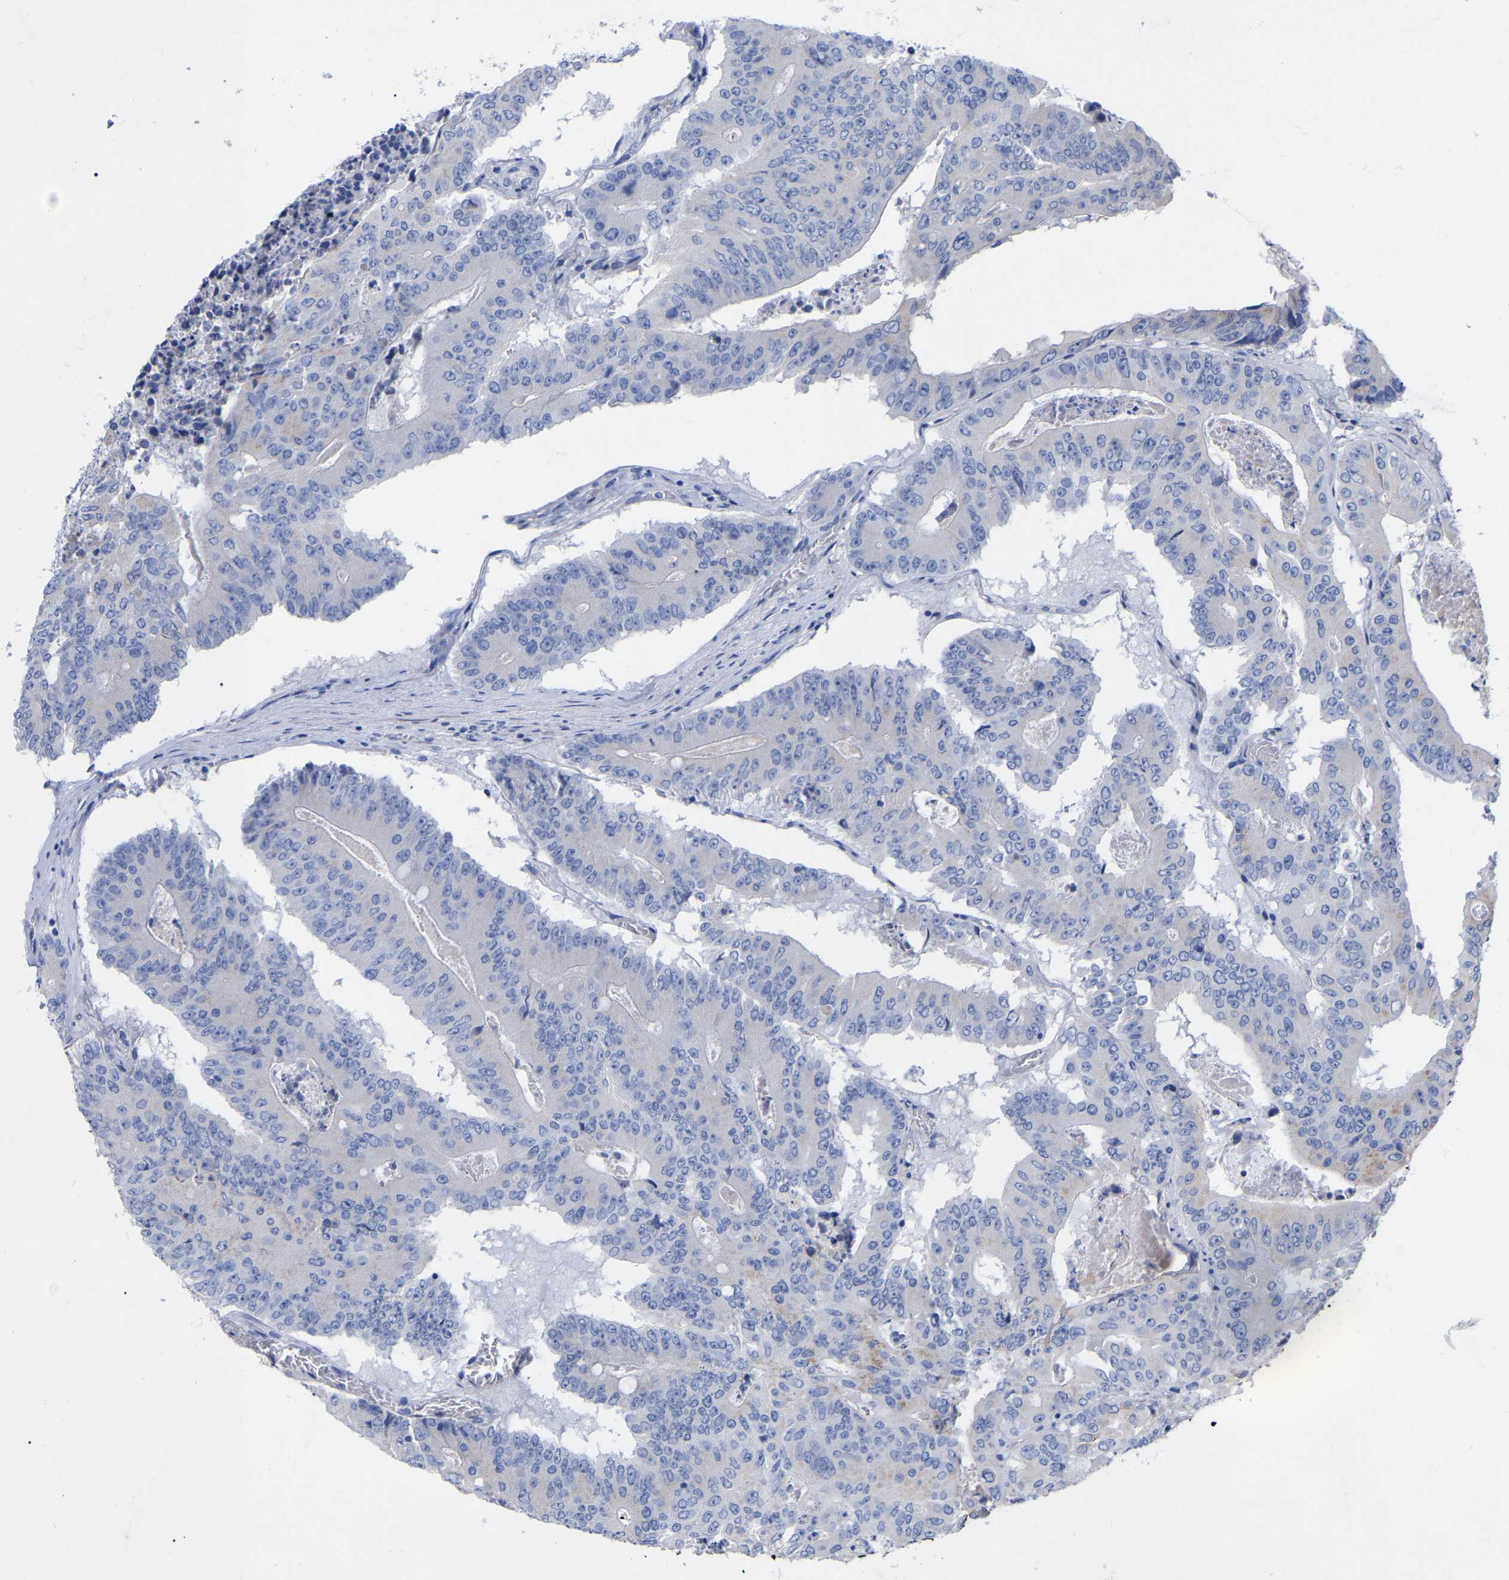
{"staining": {"intensity": "negative", "quantity": "none", "location": "none"}, "tissue": "colorectal cancer", "cell_type": "Tumor cells", "image_type": "cancer", "snomed": [{"axis": "morphology", "description": "Adenocarcinoma, NOS"}, {"axis": "topography", "description": "Colon"}], "caption": "This is a micrograph of IHC staining of colorectal cancer (adenocarcinoma), which shows no staining in tumor cells.", "gene": "STRIP2", "patient": {"sex": "male", "age": 87}}